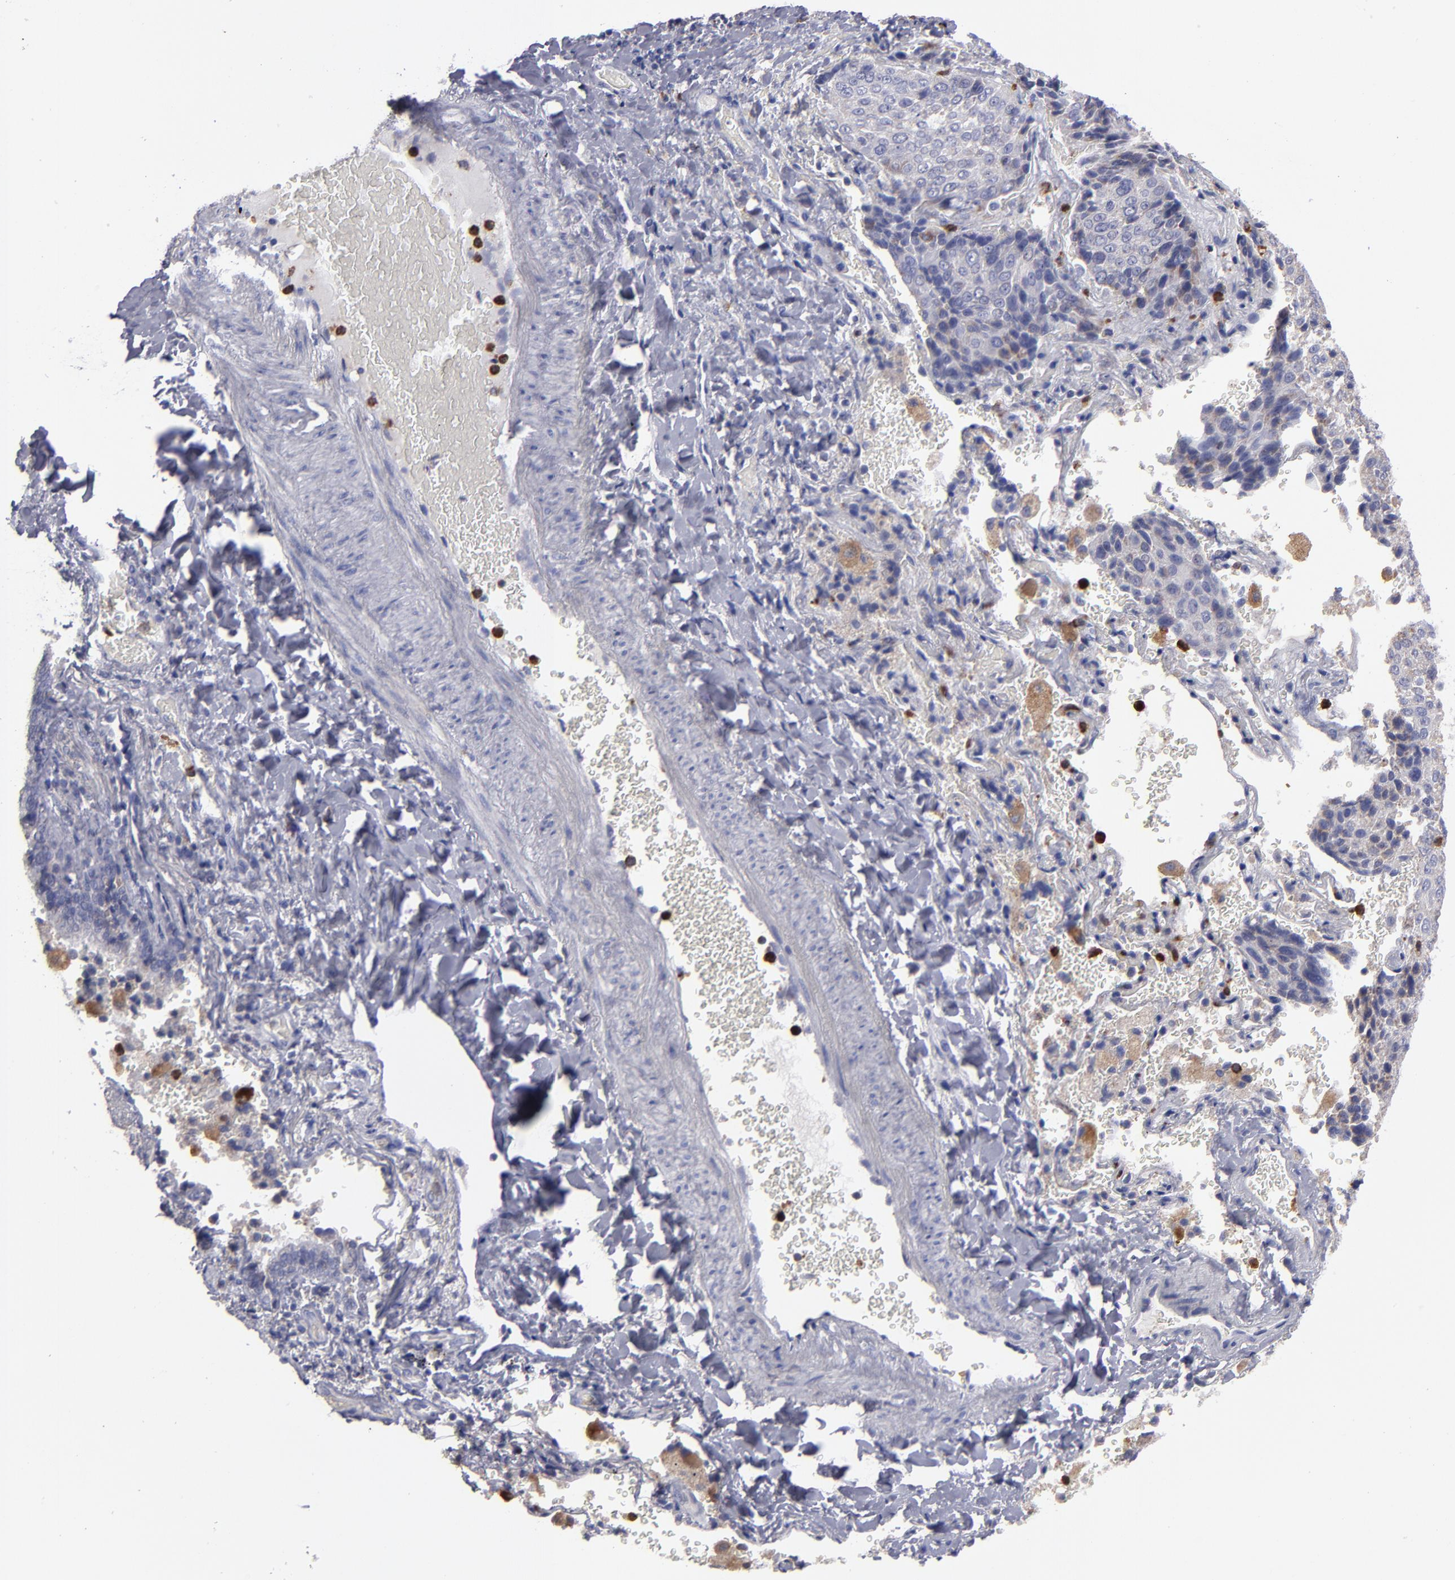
{"staining": {"intensity": "weak", "quantity": ">75%", "location": "cytoplasmic/membranous"}, "tissue": "lung cancer", "cell_type": "Tumor cells", "image_type": "cancer", "snomed": [{"axis": "morphology", "description": "Squamous cell carcinoma, NOS"}, {"axis": "topography", "description": "Lung"}], "caption": "Immunohistochemical staining of human lung cancer reveals low levels of weak cytoplasmic/membranous staining in about >75% of tumor cells.", "gene": "FGR", "patient": {"sex": "male", "age": 54}}